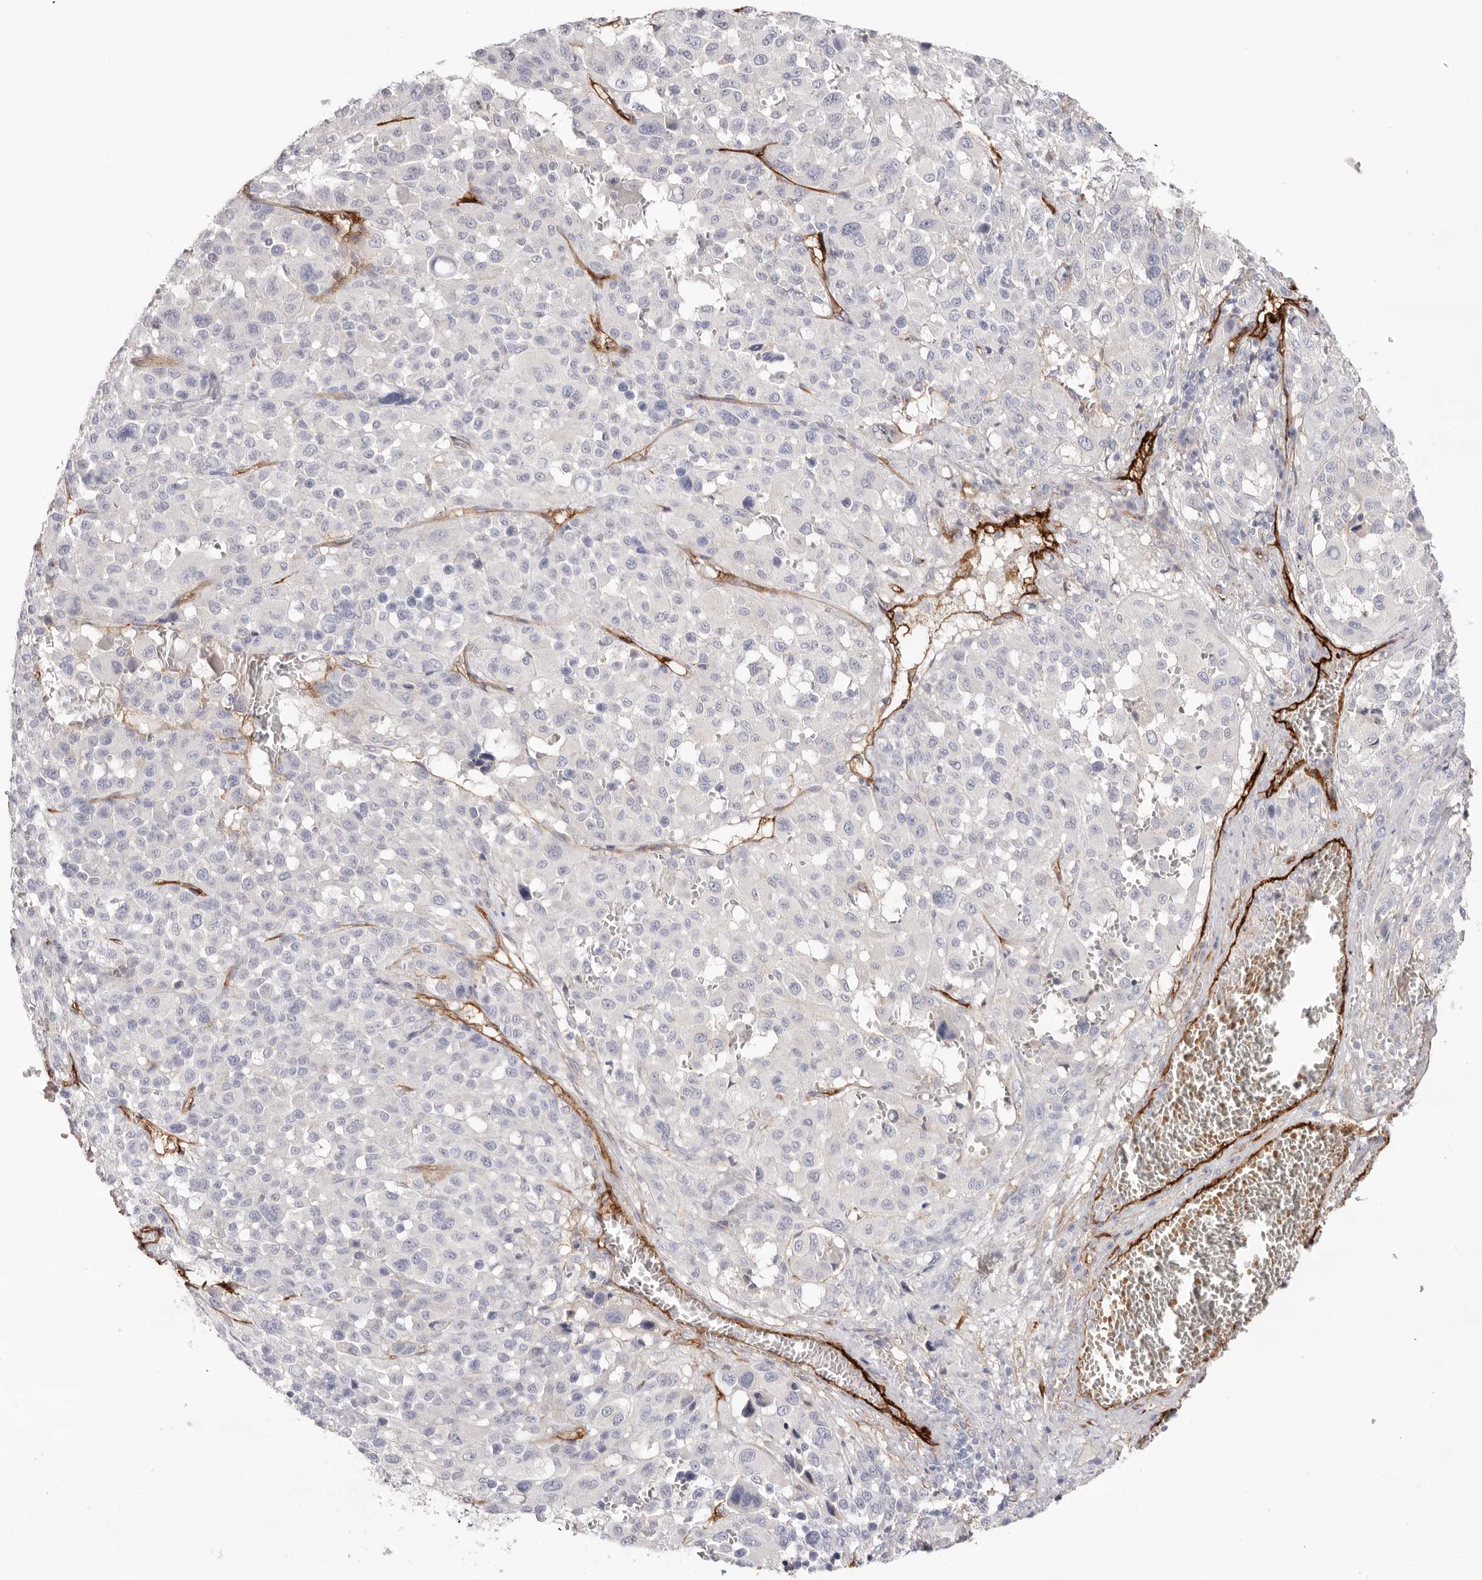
{"staining": {"intensity": "negative", "quantity": "none", "location": "none"}, "tissue": "melanoma", "cell_type": "Tumor cells", "image_type": "cancer", "snomed": [{"axis": "morphology", "description": "Malignant melanoma, Metastatic site"}, {"axis": "topography", "description": "Skin"}], "caption": "Tumor cells are negative for protein expression in human malignant melanoma (metastatic site).", "gene": "LRRC66", "patient": {"sex": "female", "age": 74}}